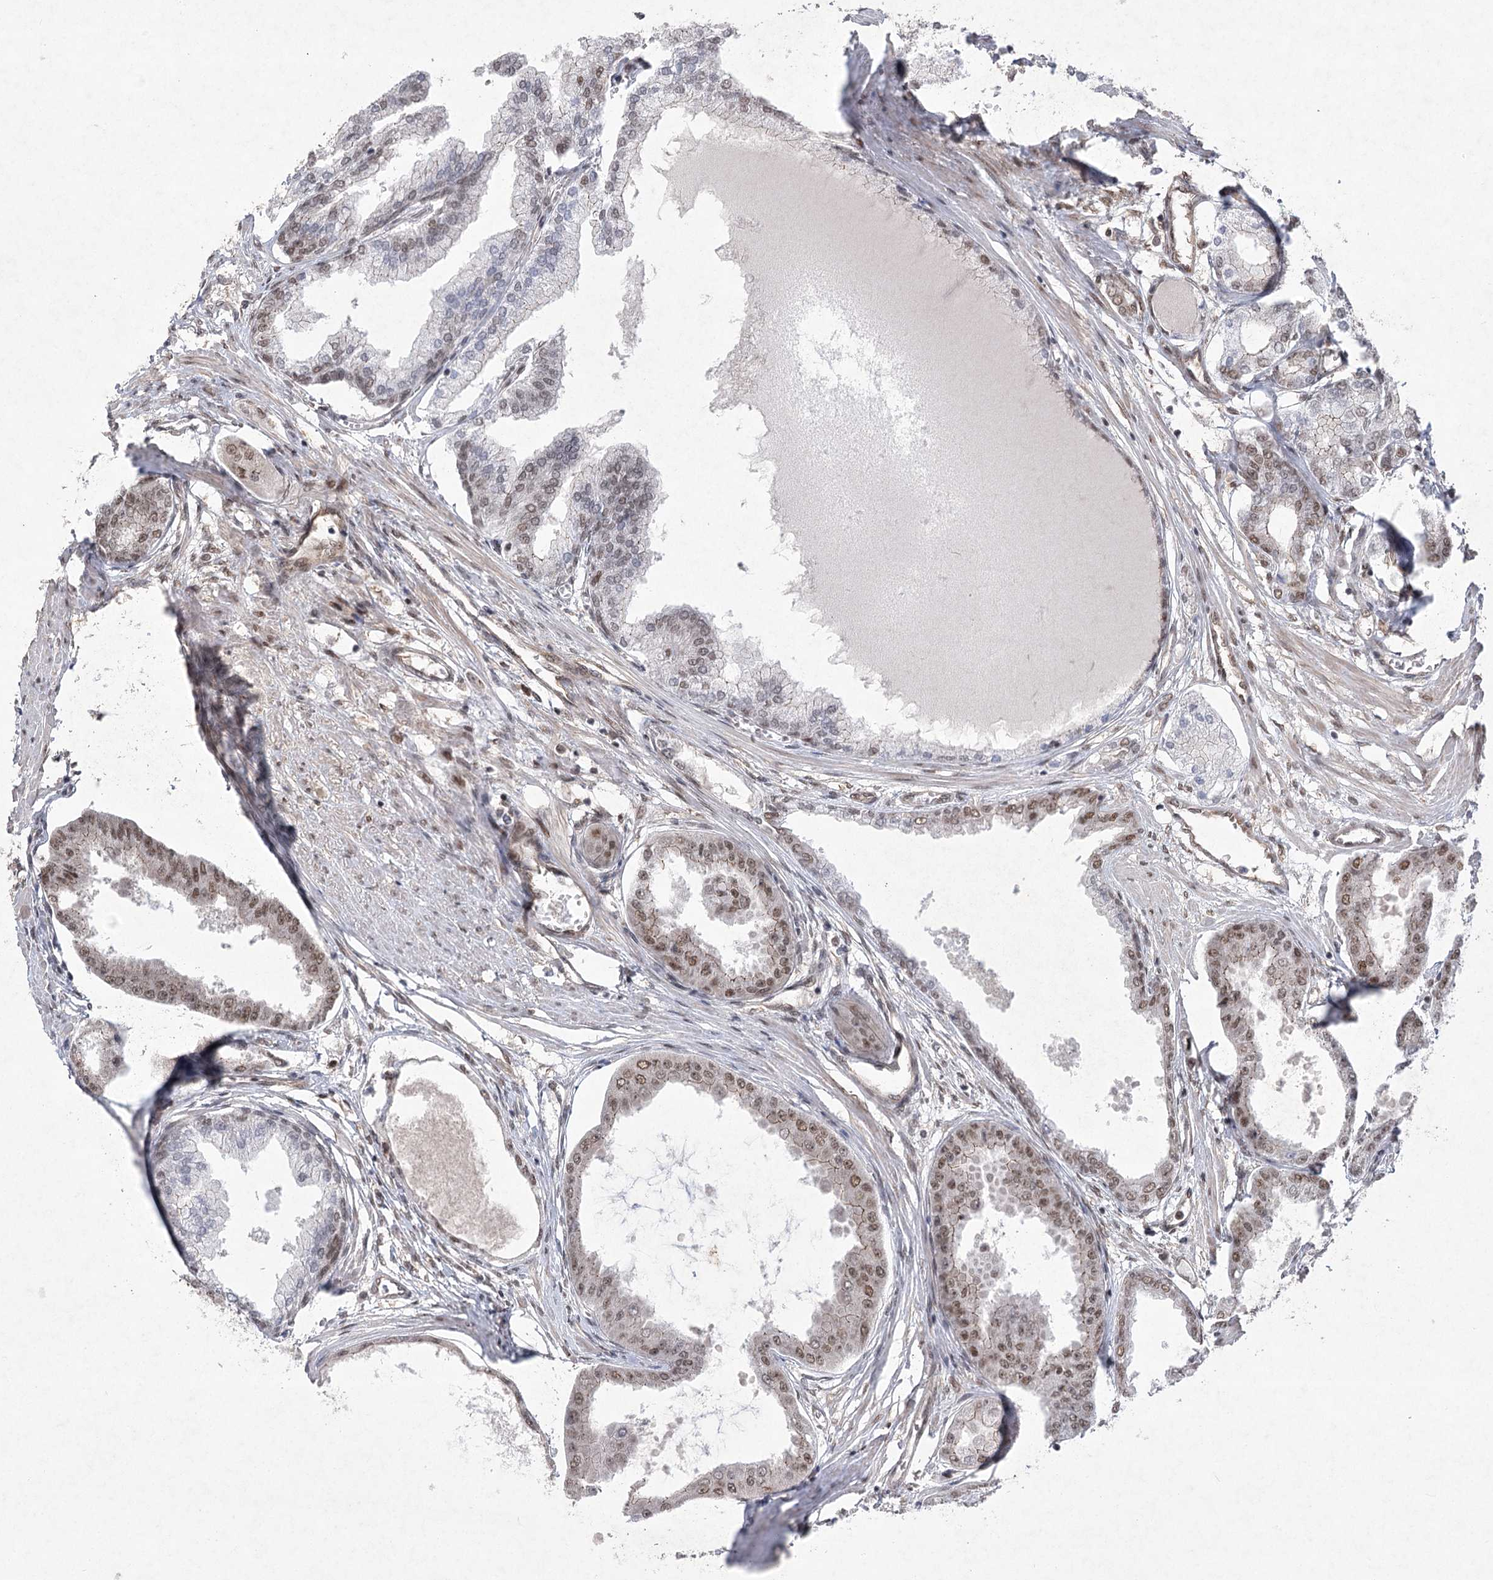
{"staining": {"intensity": "moderate", "quantity": "25%-75%", "location": "nuclear"}, "tissue": "prostate cancer", "cell_type": "Tumor cells", "image_type": "cancer", "snomed": [{"axis": "morphology", "description": "Adenocarcinoma, Low grade"}, {"axis": "topography", "description": "Prostate"}], "caption": "Protein expression analysis of prostate cancer exhibits moderate nuclear staining in about 25%-75% of tumor cells. The protein of interest is stained brown, and the nuclei are stained in blue (DAB IHC with brightfield microscopy, high magnification).", "gene": "ZCCHC8", "patient": {"sex": "male", "age": 63}}